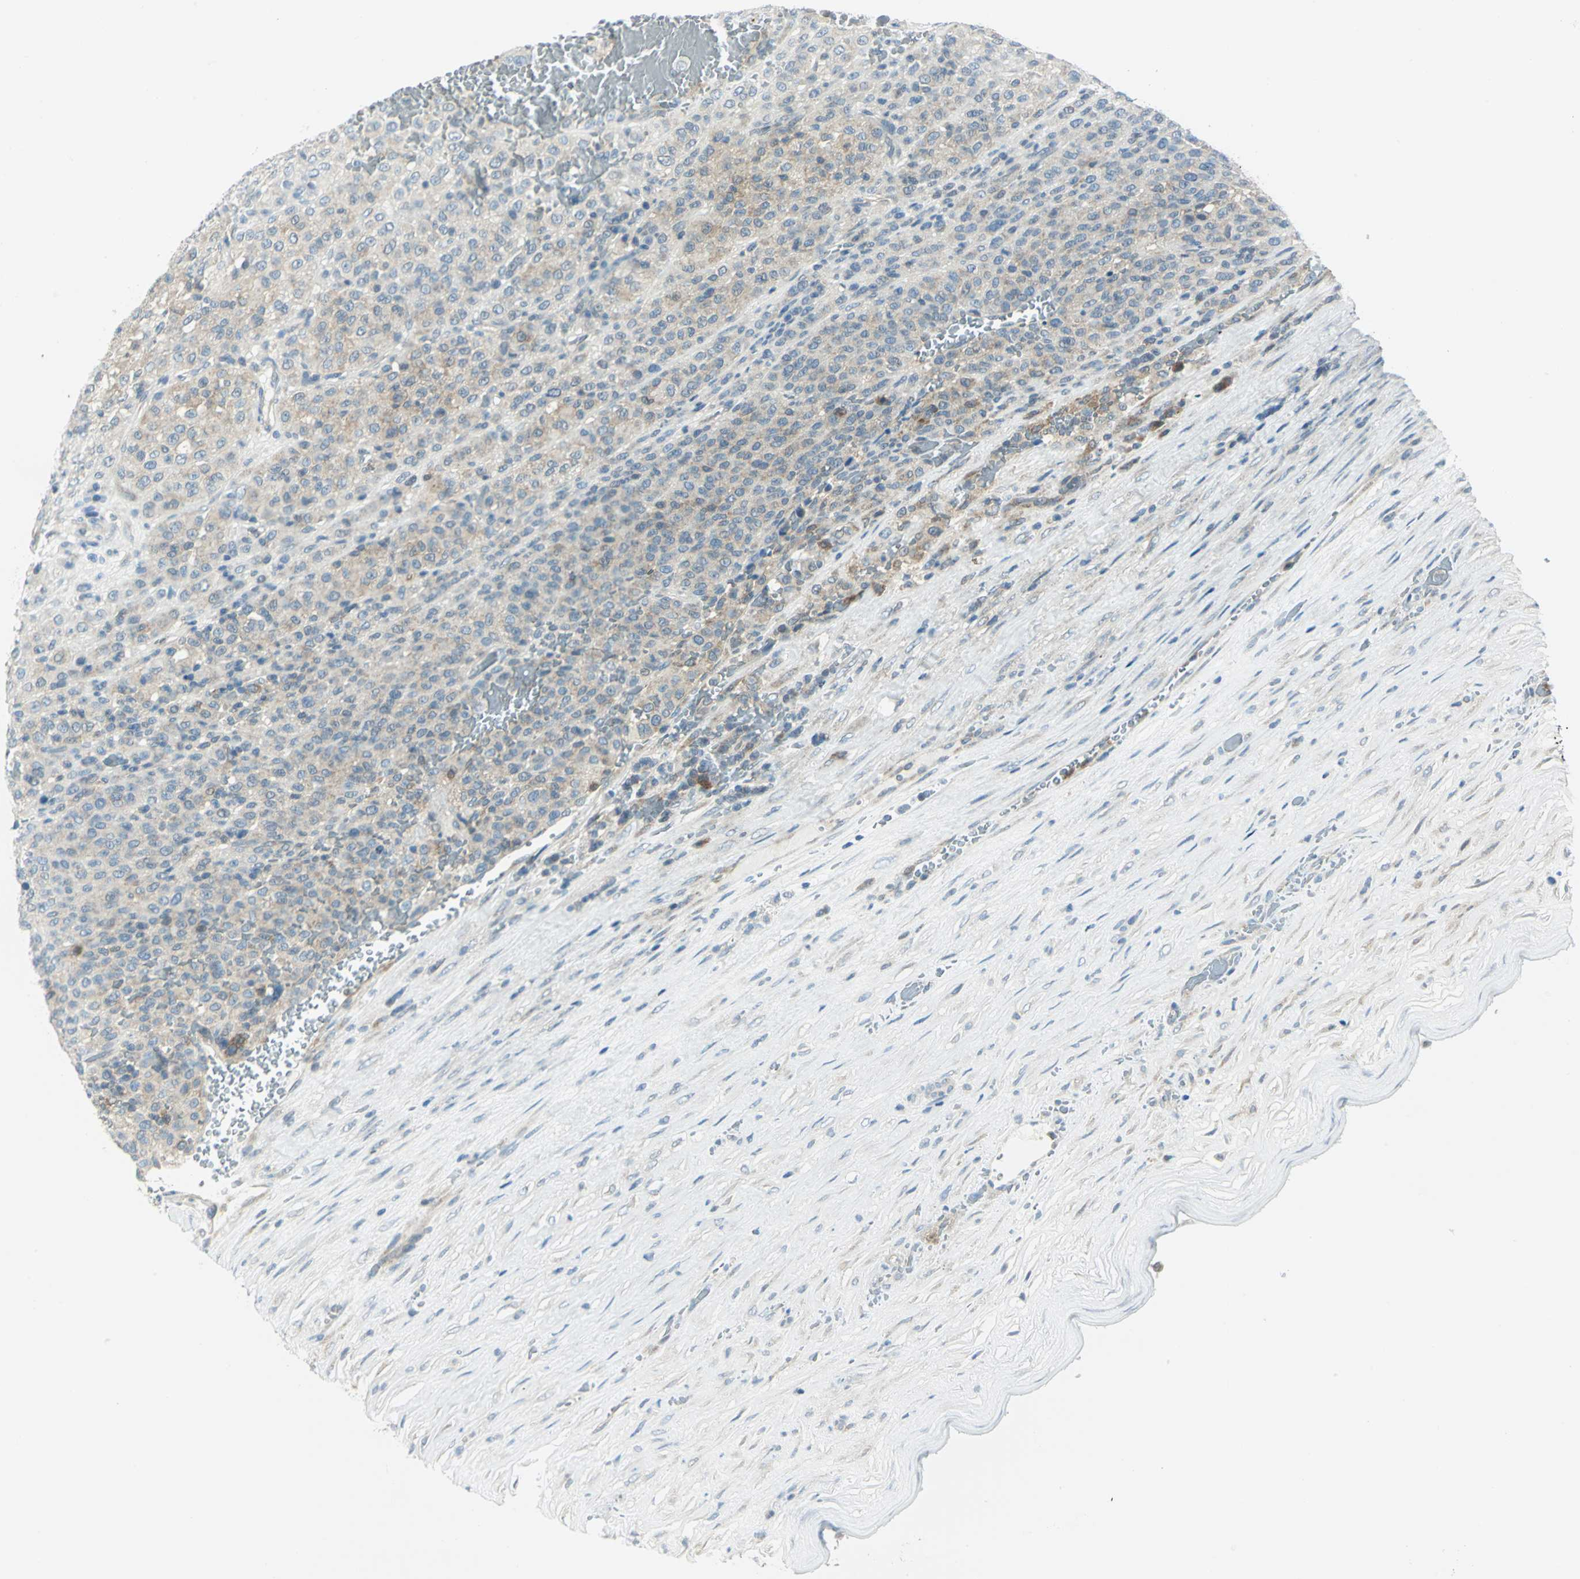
{"staining": {"intensity": "weak", "quantity": "<25%", "location": "cytoplasmic/membranous"}, "tissue": "melanoma", "cell_type": "Tumor cells", "image_type": "cancer", "snomed": [{"axis": "morphology", "description": "Malignant melanoma, Metastatic site"}, {"axis": "topography", "description": "Pancreas"}], "caption": "This is an immunohistochemistry (IHC) micrograph of human melanoma. There is no positivity in tumor cells.", "gene": "ALDOA", "patient": {"sex": "female", "age": 30}}